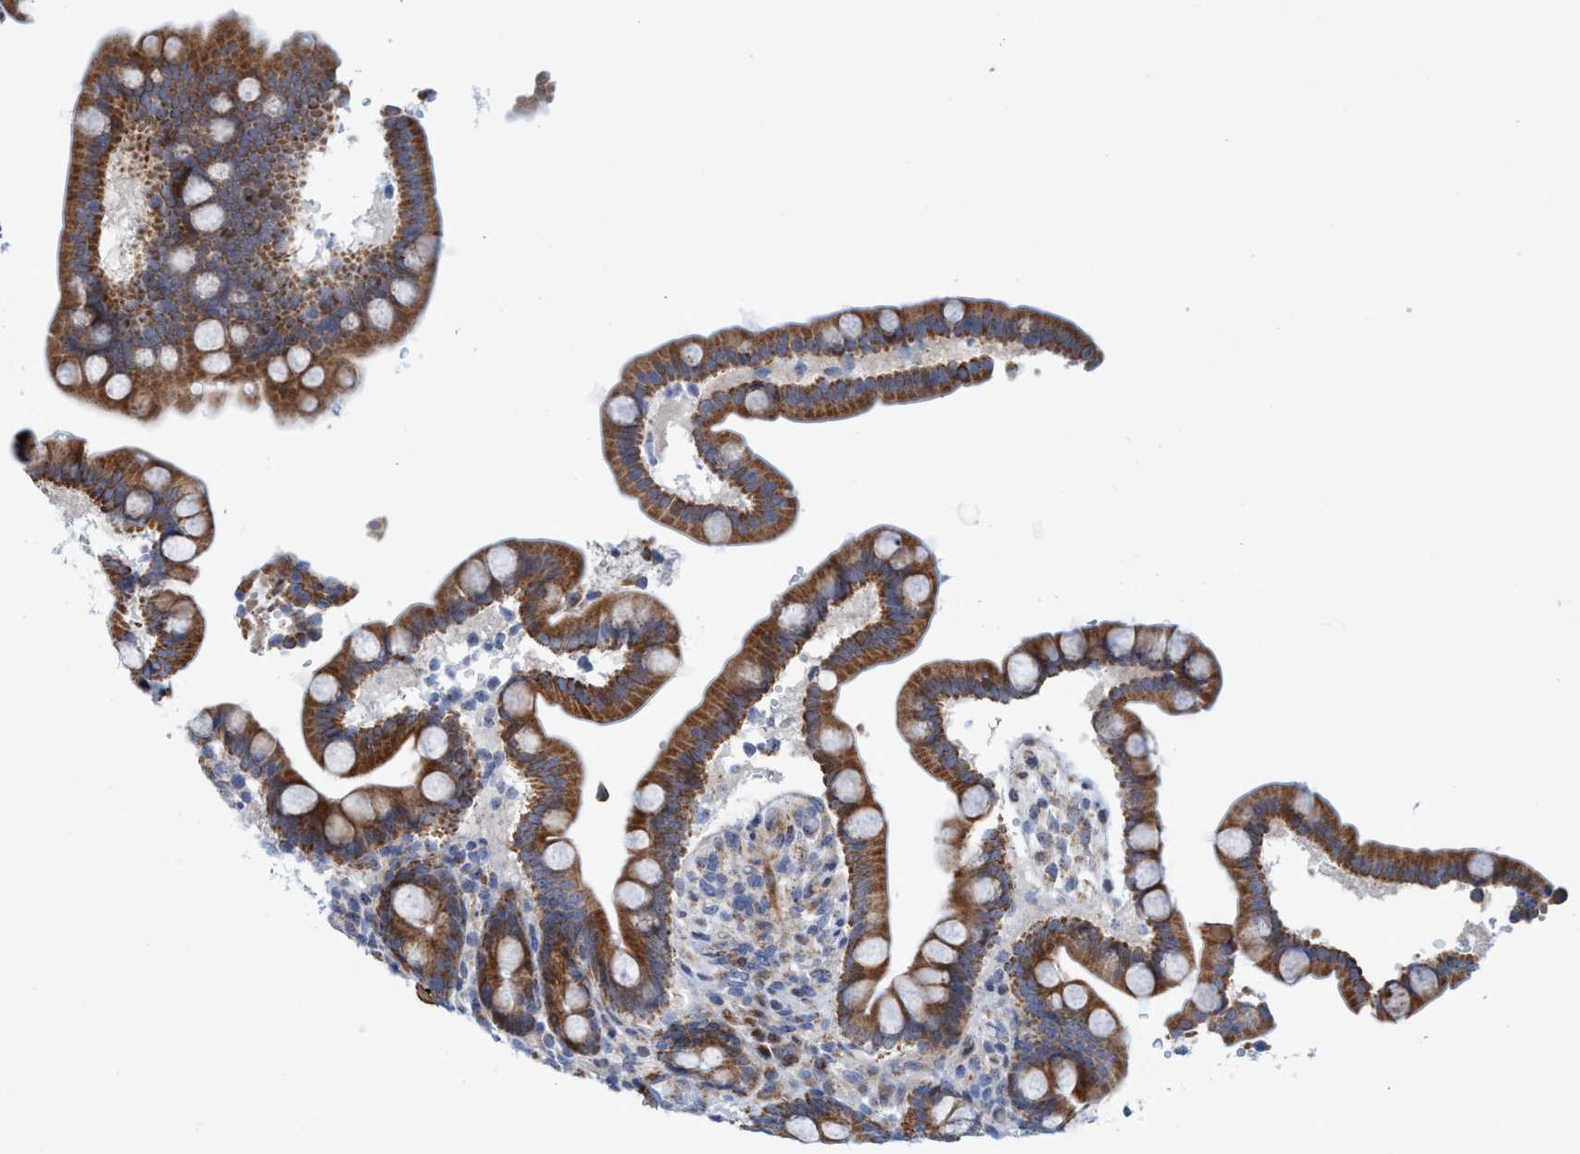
{"staining": {"intensity": "moderate", "quantity": "25%-75%", "location": "cytoplasmic/membranous"}, "tissue": "colon", "cell_type": "Endothelial cells", "image_type": "normal", "snomed": [{"axis": "morphology", "description": "Normal tissue, NOS"}, {"axis": "topography", "description": "Colon"}], "caption": "This histopathology image displays normal colon stained with immunohistochemistry (IHC) to label a protein in brown. The cytoplasmic/membranous of endothelial cells show moderate positivity for the protein. Nuclei are counter-stained blue.", "gene": "POLR1F", "patient": {"sex": "male", "age": 73}}